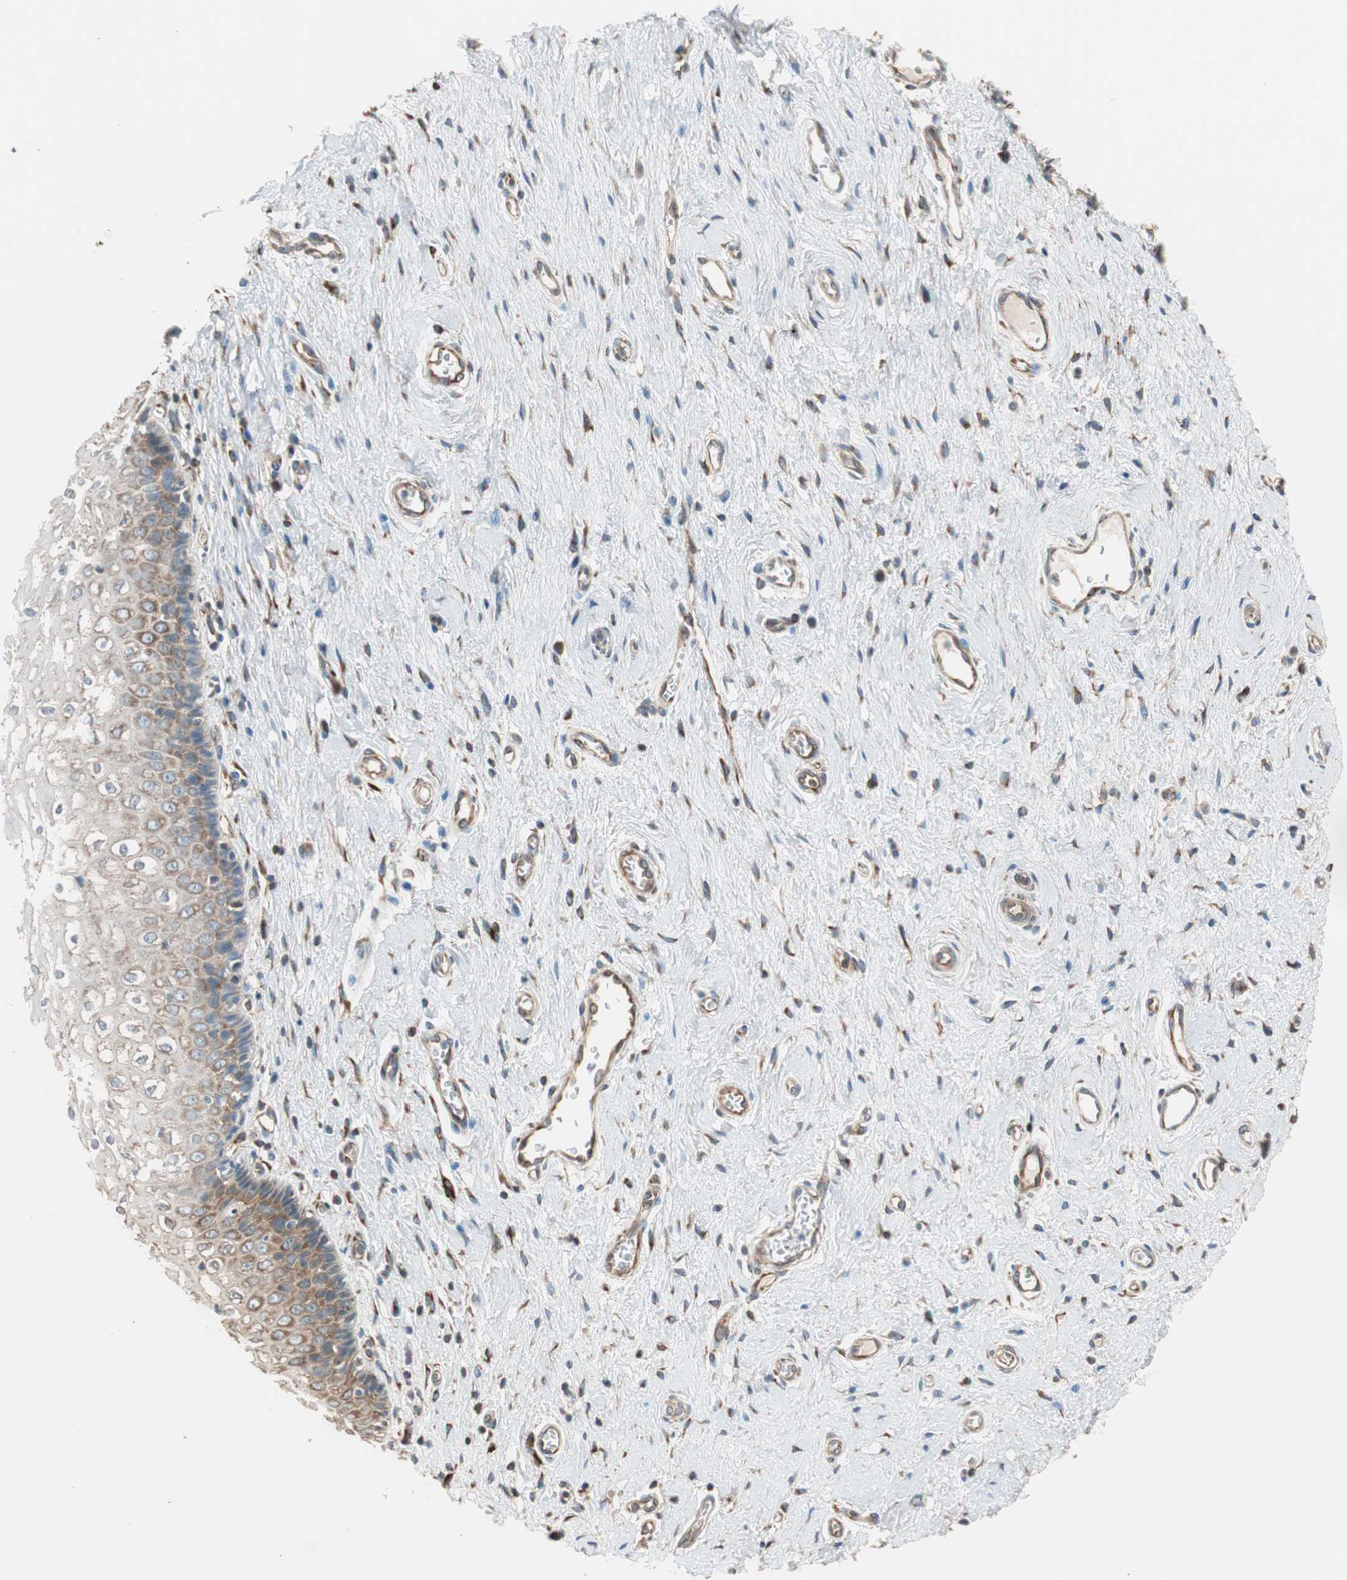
{"staining": {"intensity": "moderate", "quantity": "25%-75%", "location": "cytoplasmic/membranous"}, "tissue": "vagina", "cell_type": "Squamous epithelial cells", "image_type": "normal", "snomed": [{"axis": "morphology", "description": "Normal tissue, NOS"}, {"axis": "topography", "description": "Soft tissue"}, {"axis": "topography", "description": "Vagina"}], "caption": "IHC (DAB) staining of benign vagina reveals moderate cytoplasmic/membranous protein positivity in approximately 25%-75% of squamous epithelial cells. The staining is performed using DAB brown chromogen to label protein expression. The nuclei are counter-stained blue using hematoxylin.", "gene": "WASL", "patient": {"sex": "female", "age": 61}}